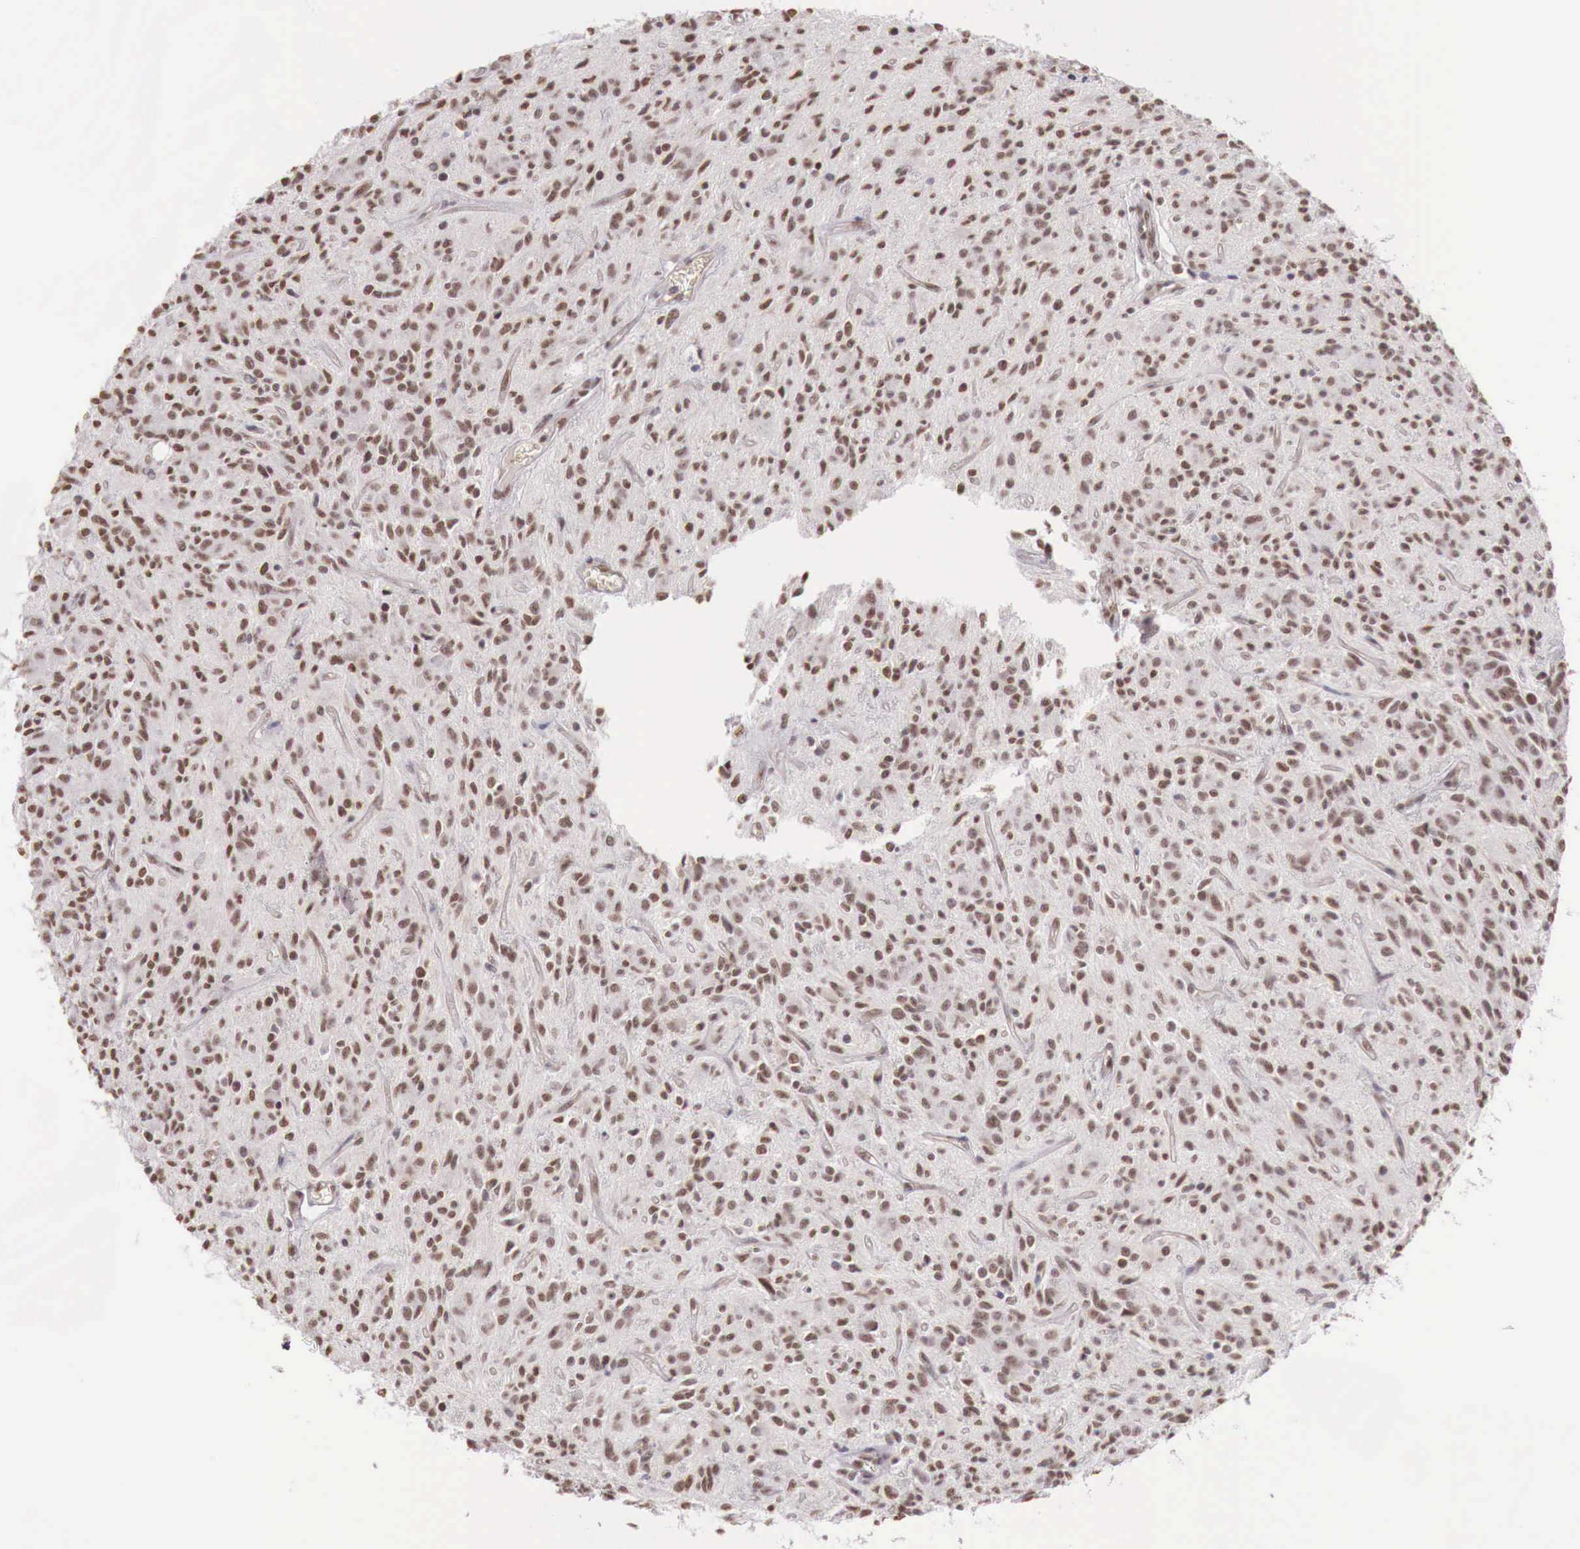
{"staining": {"intensity": "moderate", "quantity": ">75%", "location": "cytoplasmic/membranous,nuclear"}, "tissue": "glioma", "cell_type": "Tumor cells", "image_type": "cancer", "snomed": [{"axis": "morphology", "description": "Glioma, malignant, Low grade"}, {"axis": "topography", "description": "Brain"}], "caption": "A high-resolution photomicrograph shows immunohistochemistry (IHC) staining of glioma, which shows moderate cytoplasmic/membranous and nuclear positivity in about >75% of tumor cells.", "gene": "FOXP2", "patient": {"sex": "female", "age": 15}}